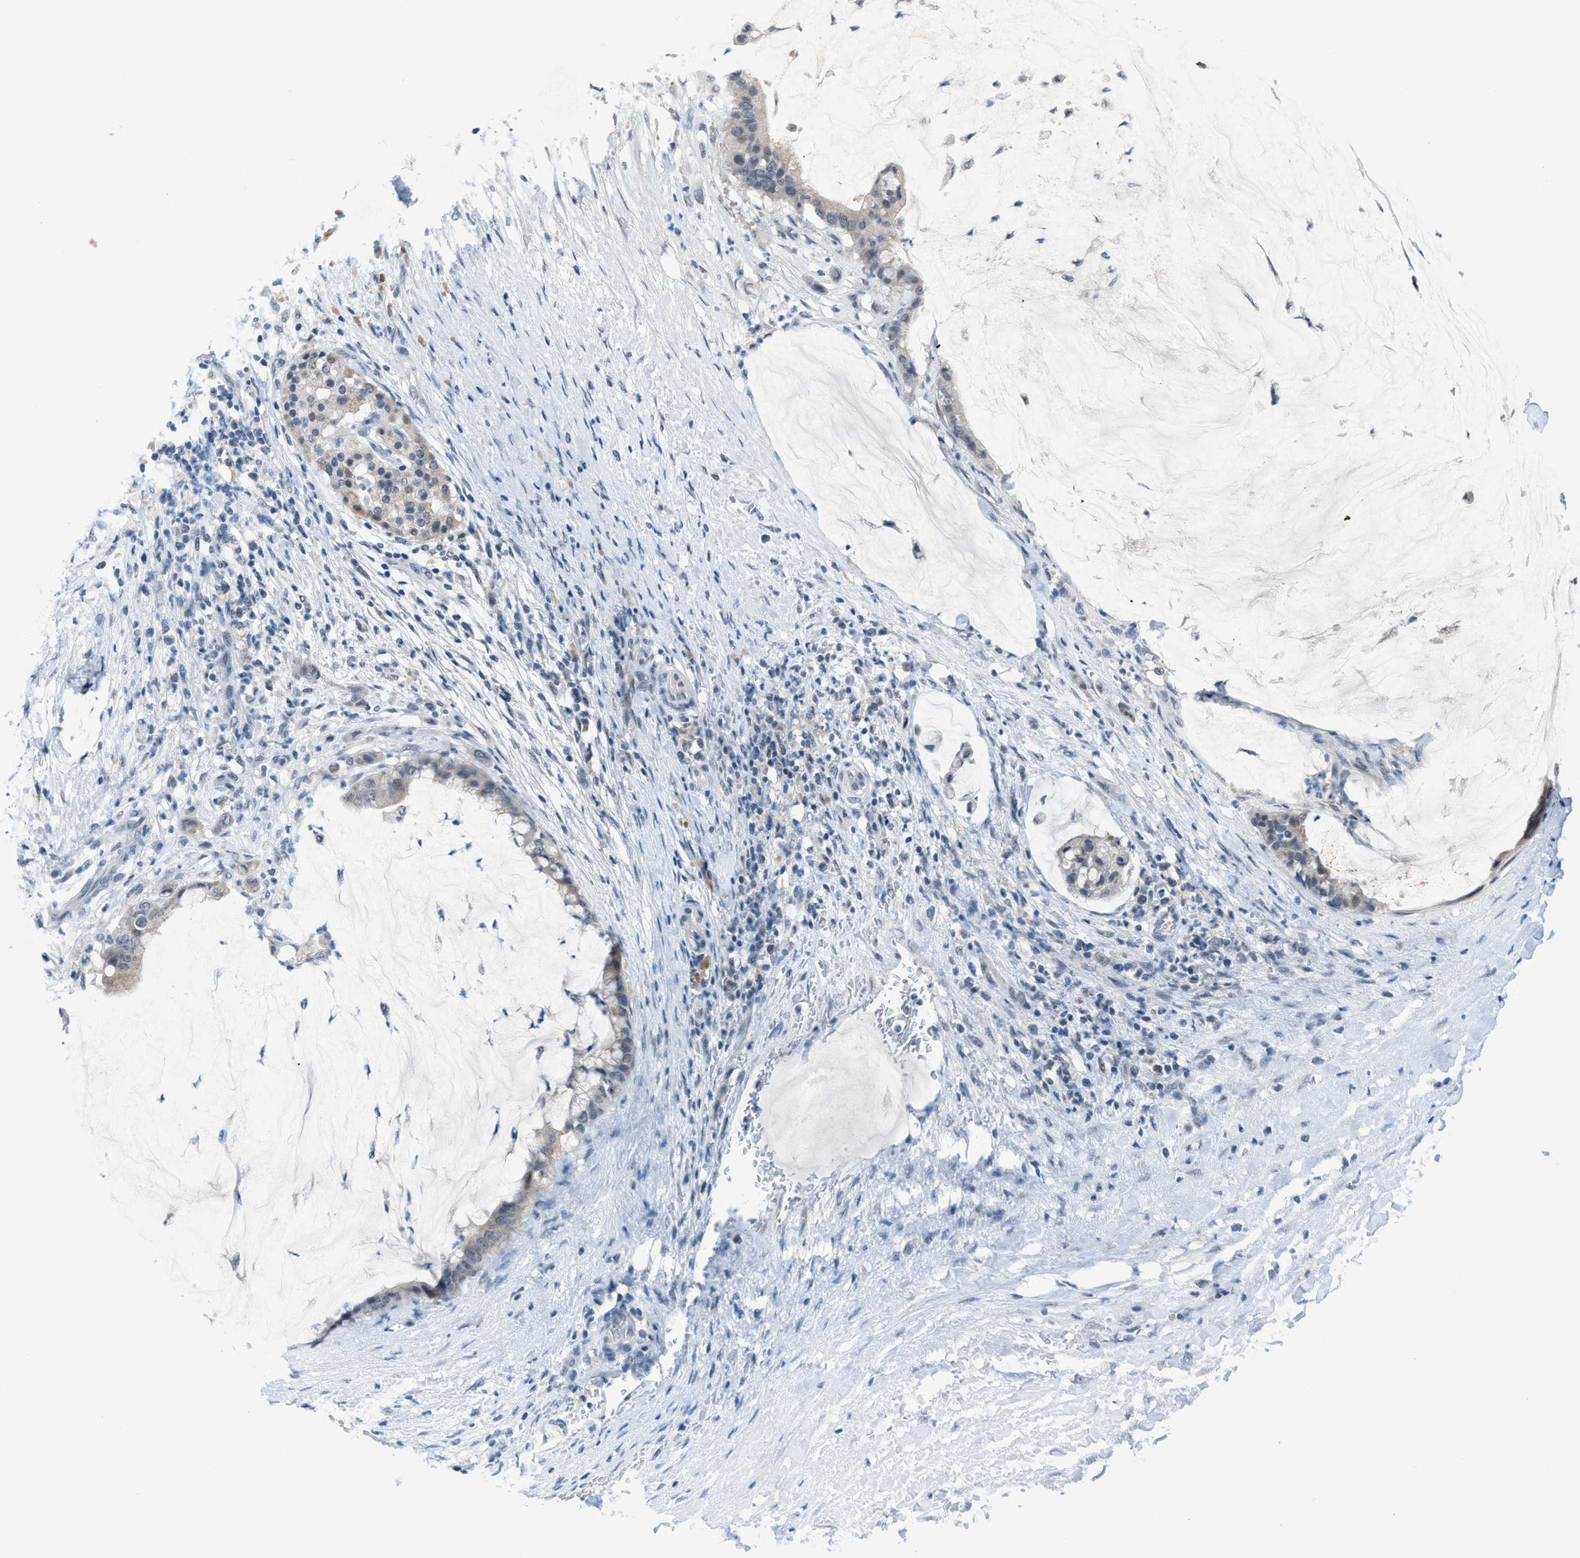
{"staining": {"intensity": "weak", "quantity": "<25%", "location": "cytoplasmic/membranous"}, "tissue": "pancreatic cancer", "cell_type": "Tumor cells", "image_type": "cancer", "snomed": [{"axis": "morphology", "description": "Adenocarcinoma, NOS"}, {"axis": "topography", "description": "Pancreas"}], "caption": "Human pancreatic cancer stained for a protein using IHC displays no expression in tumor cells.", "gene": "ANAPC11", "patient": {"sex": "male", "age": 41}}